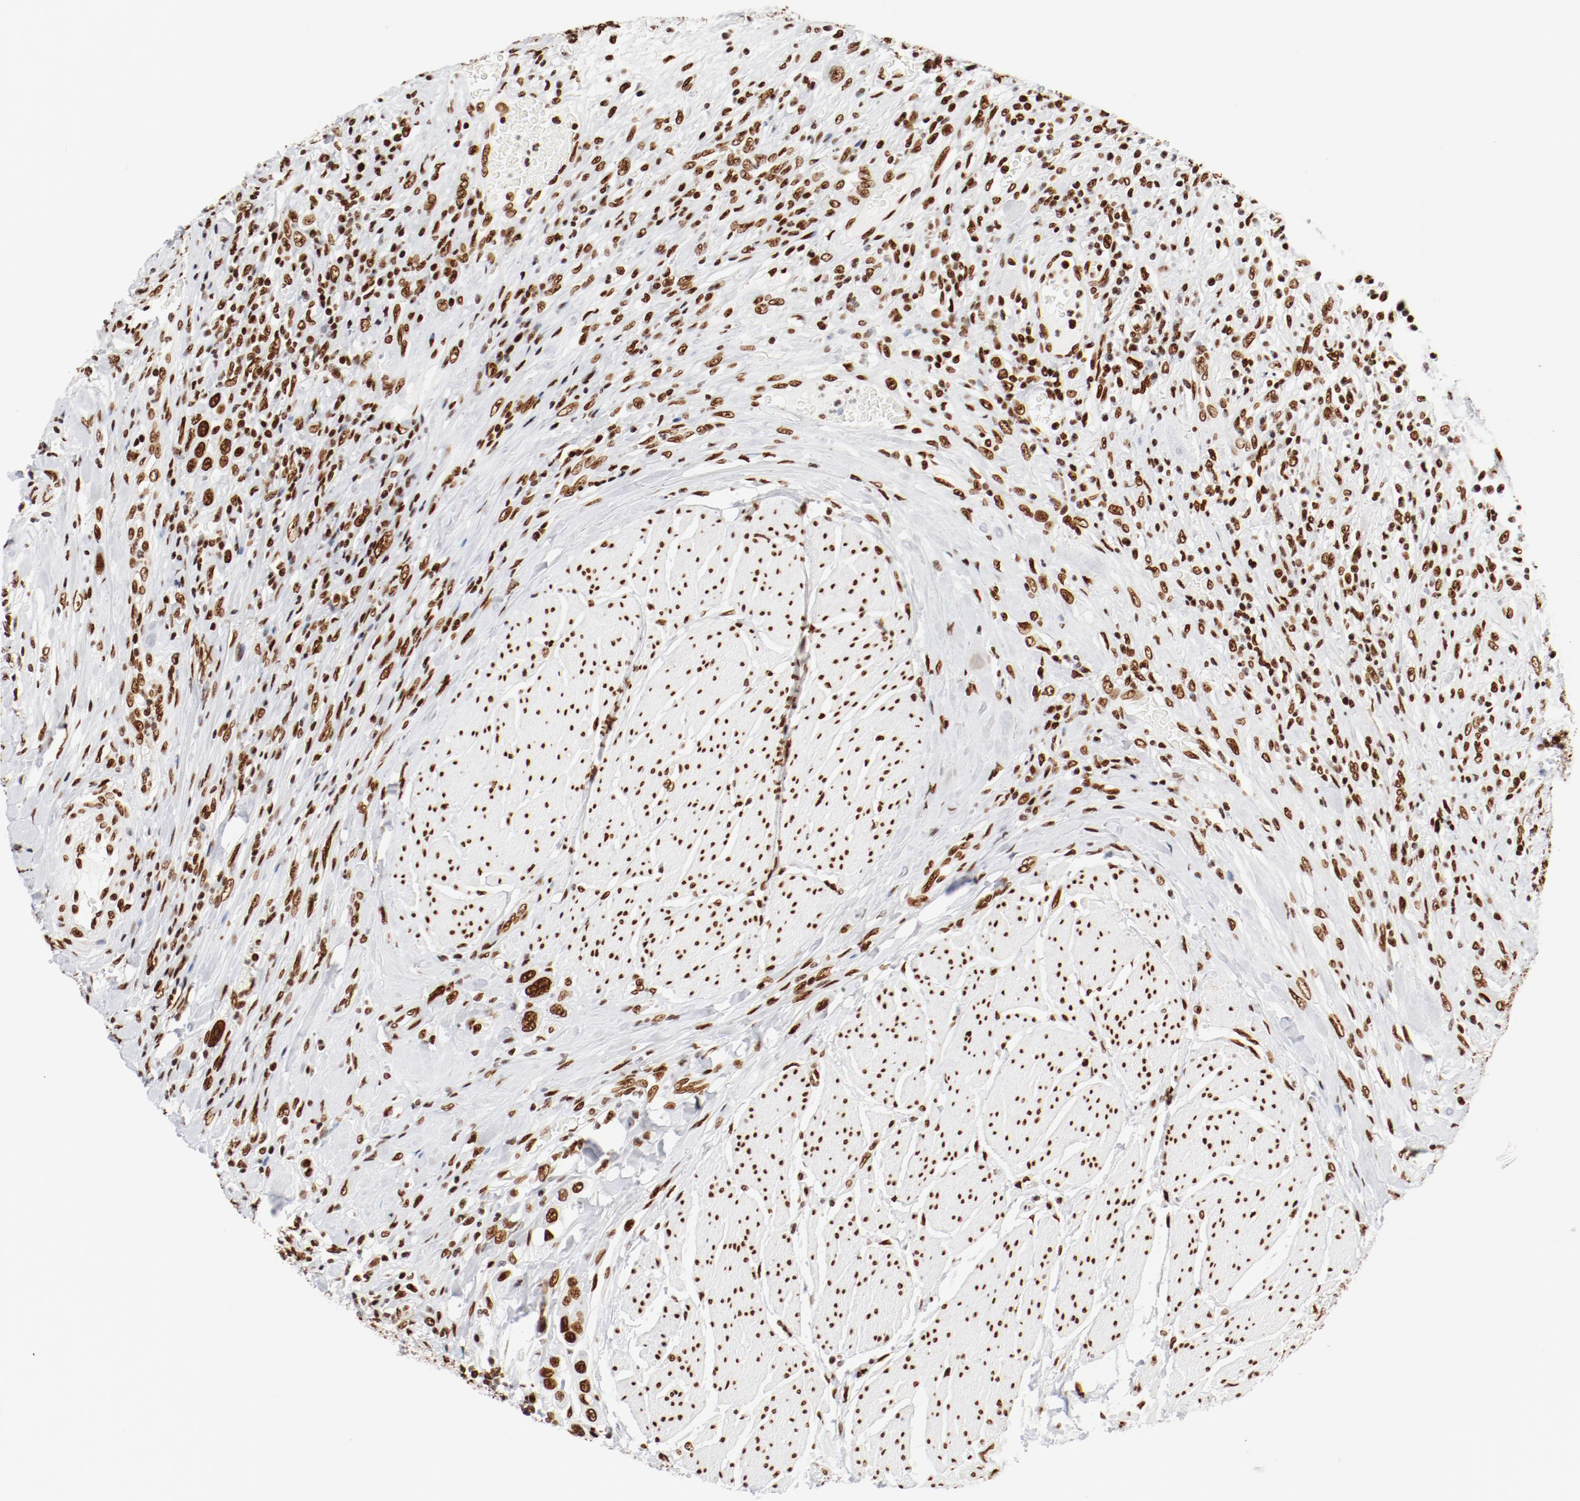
{"staining": {"intensity": "strong", "quantity": ">75%", "location": "nuclear"}, "tissue": "urothelial cancer", "cell_type": "Tumor cells", "image_type": "cancer", "snomed": [{"axis": "morphology", "description": "Urothelial carcinoma, High grade"}, {"axis": "topography", "description": "Urinary bladder"}], "caption": "High-grade urothelial carcinoma tissue shows strong nuclear positivity in about >75% of tumor cells, visualized by immunohistochemistry. (DAB = brown stain, brightfield microscopy at high magnification).", "gene": "CTBP1", "patient": {"sex": "male", "age": 50}}